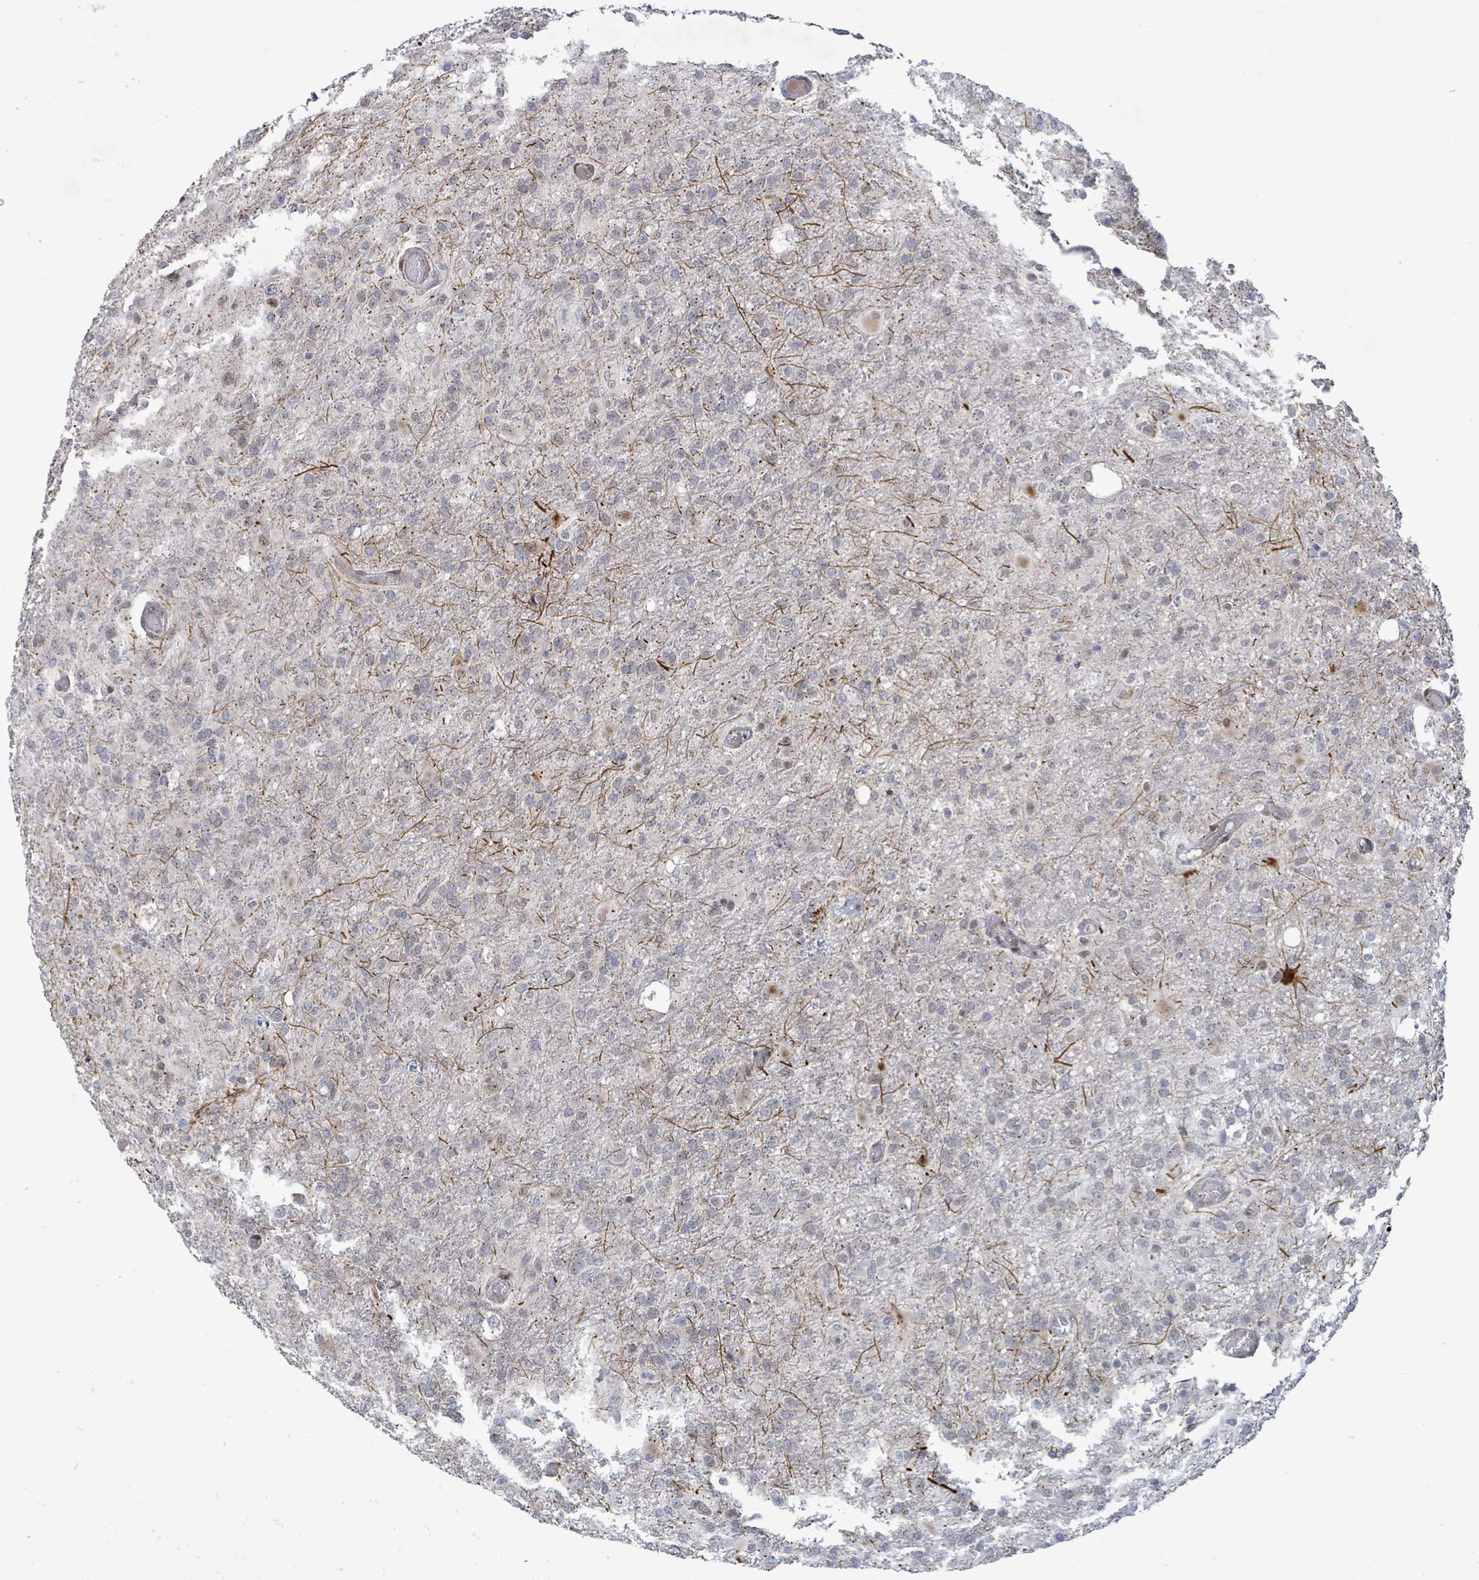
{"staining": {"intensity": "negative", "quantity": "none", "location": "none"}, "tissue": "glioma", "cell_type": "Tumor cells", "image_type": "cancer", "snomed": [{"axis": "morphology", "description": "Glioma, malignant, High grade"}, {"axis": "topography", "description": "Brain"}], "caption": "High power microscopy micrograph of an immunohistochemistry micrograph of high-grade glioma (malignant), revealing no significant staining in tumor cells. (Brightfield microscopy of DAB IHC at high magnification).", "gene": "TUSC1", "patient": {"sex": "female", "age": 74}}